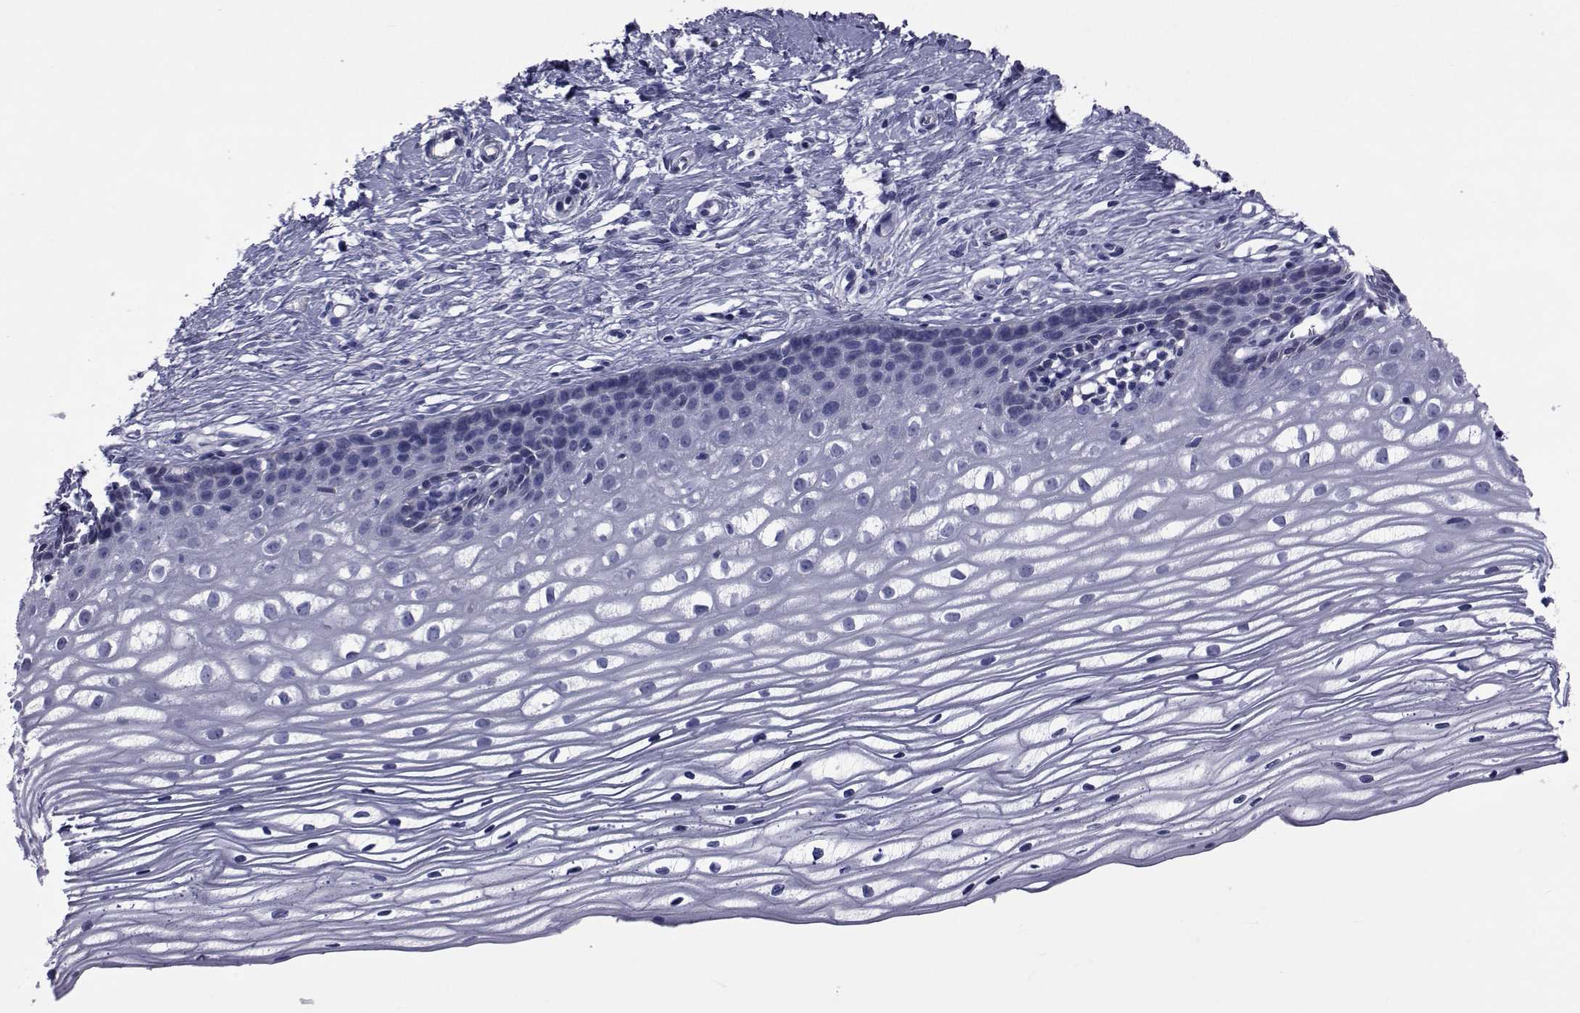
{"staining": {"intensity": "negative", "quantity": "none", "location": "none"}, "tissue": "cervix", "cell_type": "Glandular cells", "image_type": "normal", "snomed": [{"axis": "morphology", "description": "Normal tissue, NOS"}, {"axis": "topography", "description": "Cervix"}], "caption": "The immunohistochemistry (IHC) micrograph has no significant expression in glandular cells of cervix.", "gene": "GKAP1", "patient": {"sex": "female", "age": 40}}